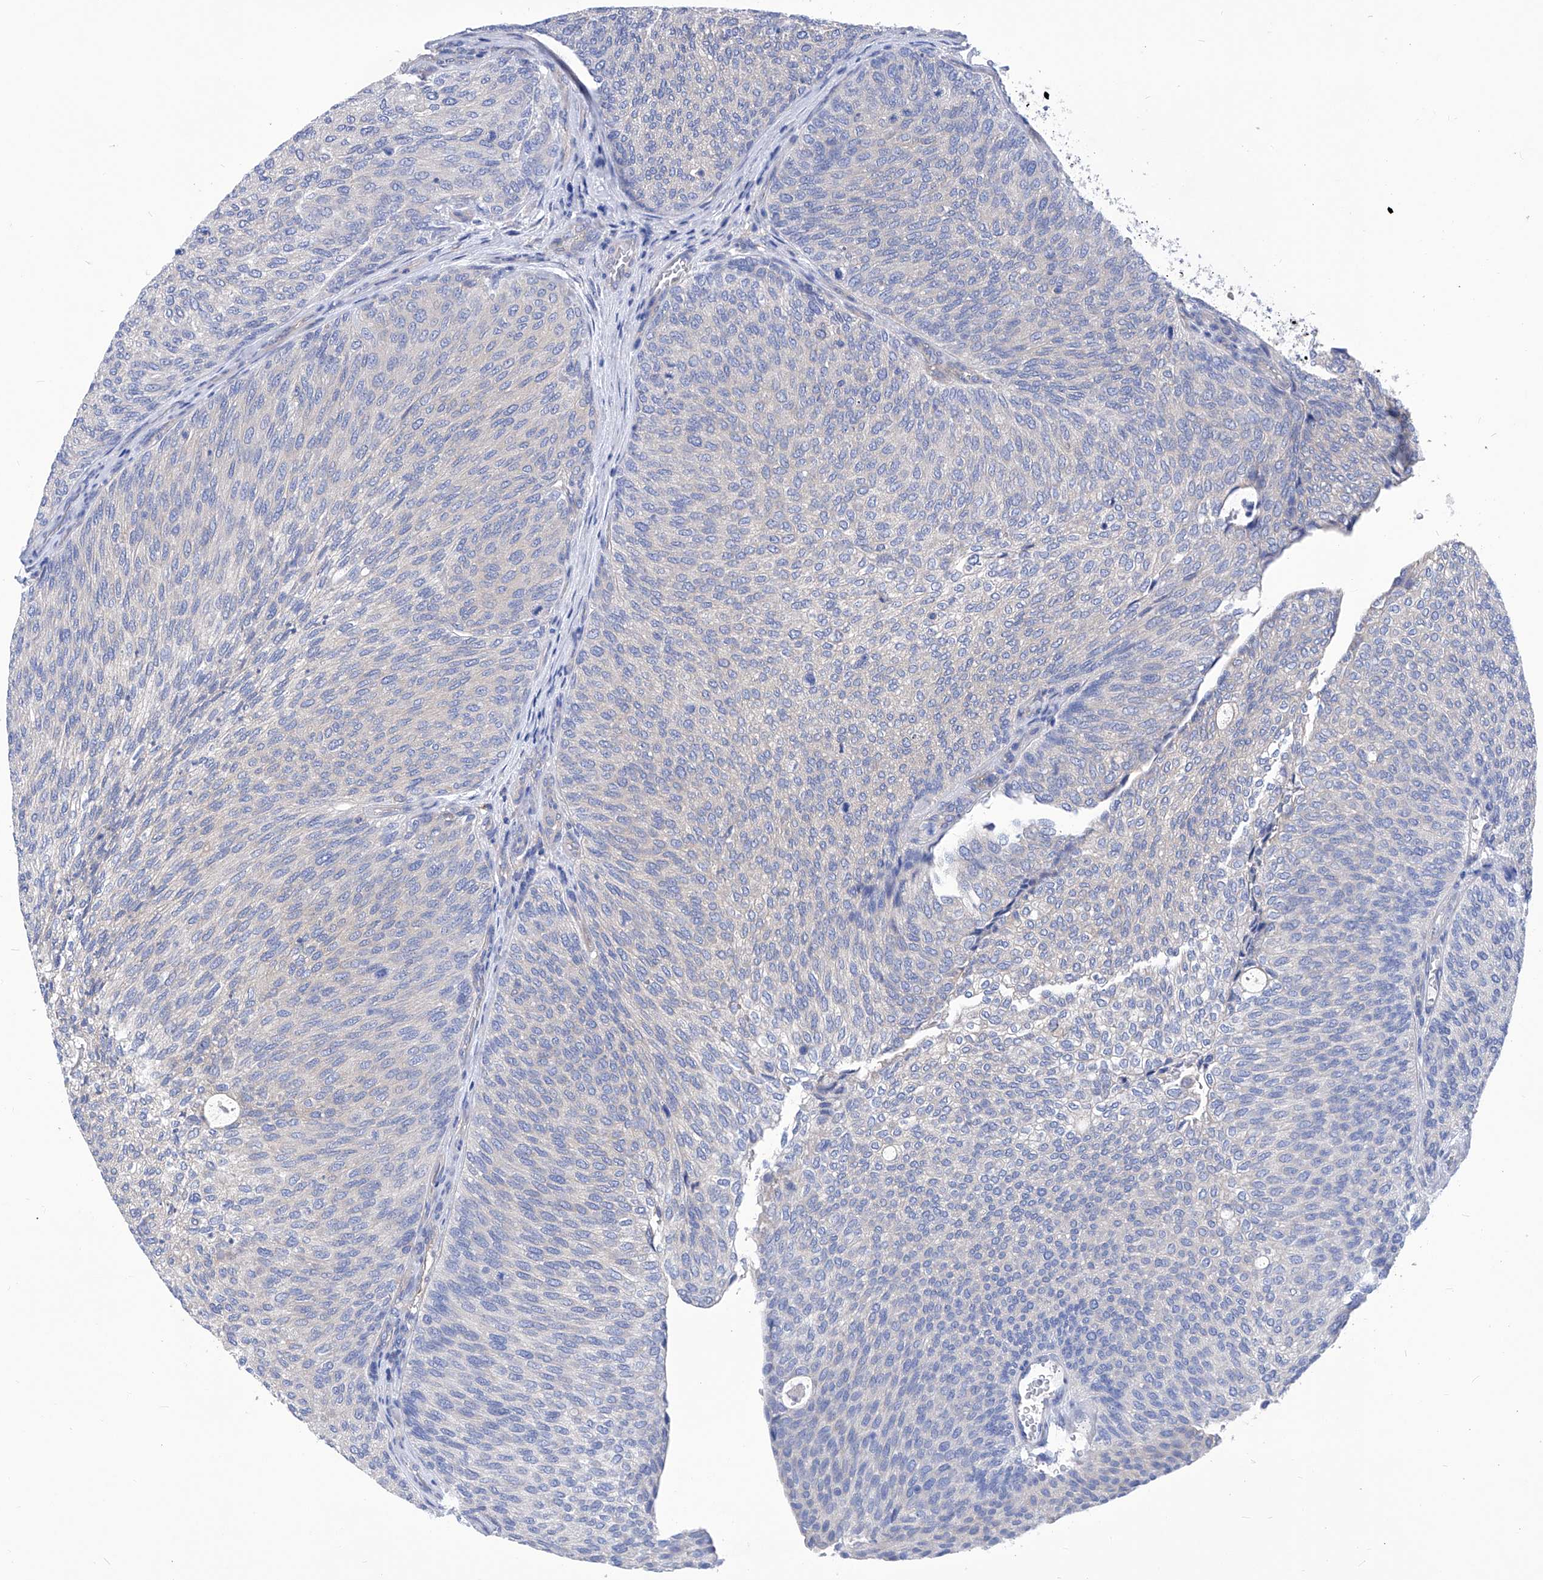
{"staining": {"intensity": "negative", "quantity": "none", "location": "none"}, "tissue": "urothelial cancer", "cell_type": "Tumor cells", "image_type": "cancer", "snomed": [{"axis": "morphology", "description": "Urothelial carcinoma, Low grade"}, {"axis": "topography", "description": "Urinary bladder"}], "caption": "Tumor cells show no significant staining in urothelial cancer. (DAB (3,3'-diaminobenzidine) immunohistochemistry, high magnification).", "gene": "XPNPEP1", "patient": {"sex": "female", "age": 79}}